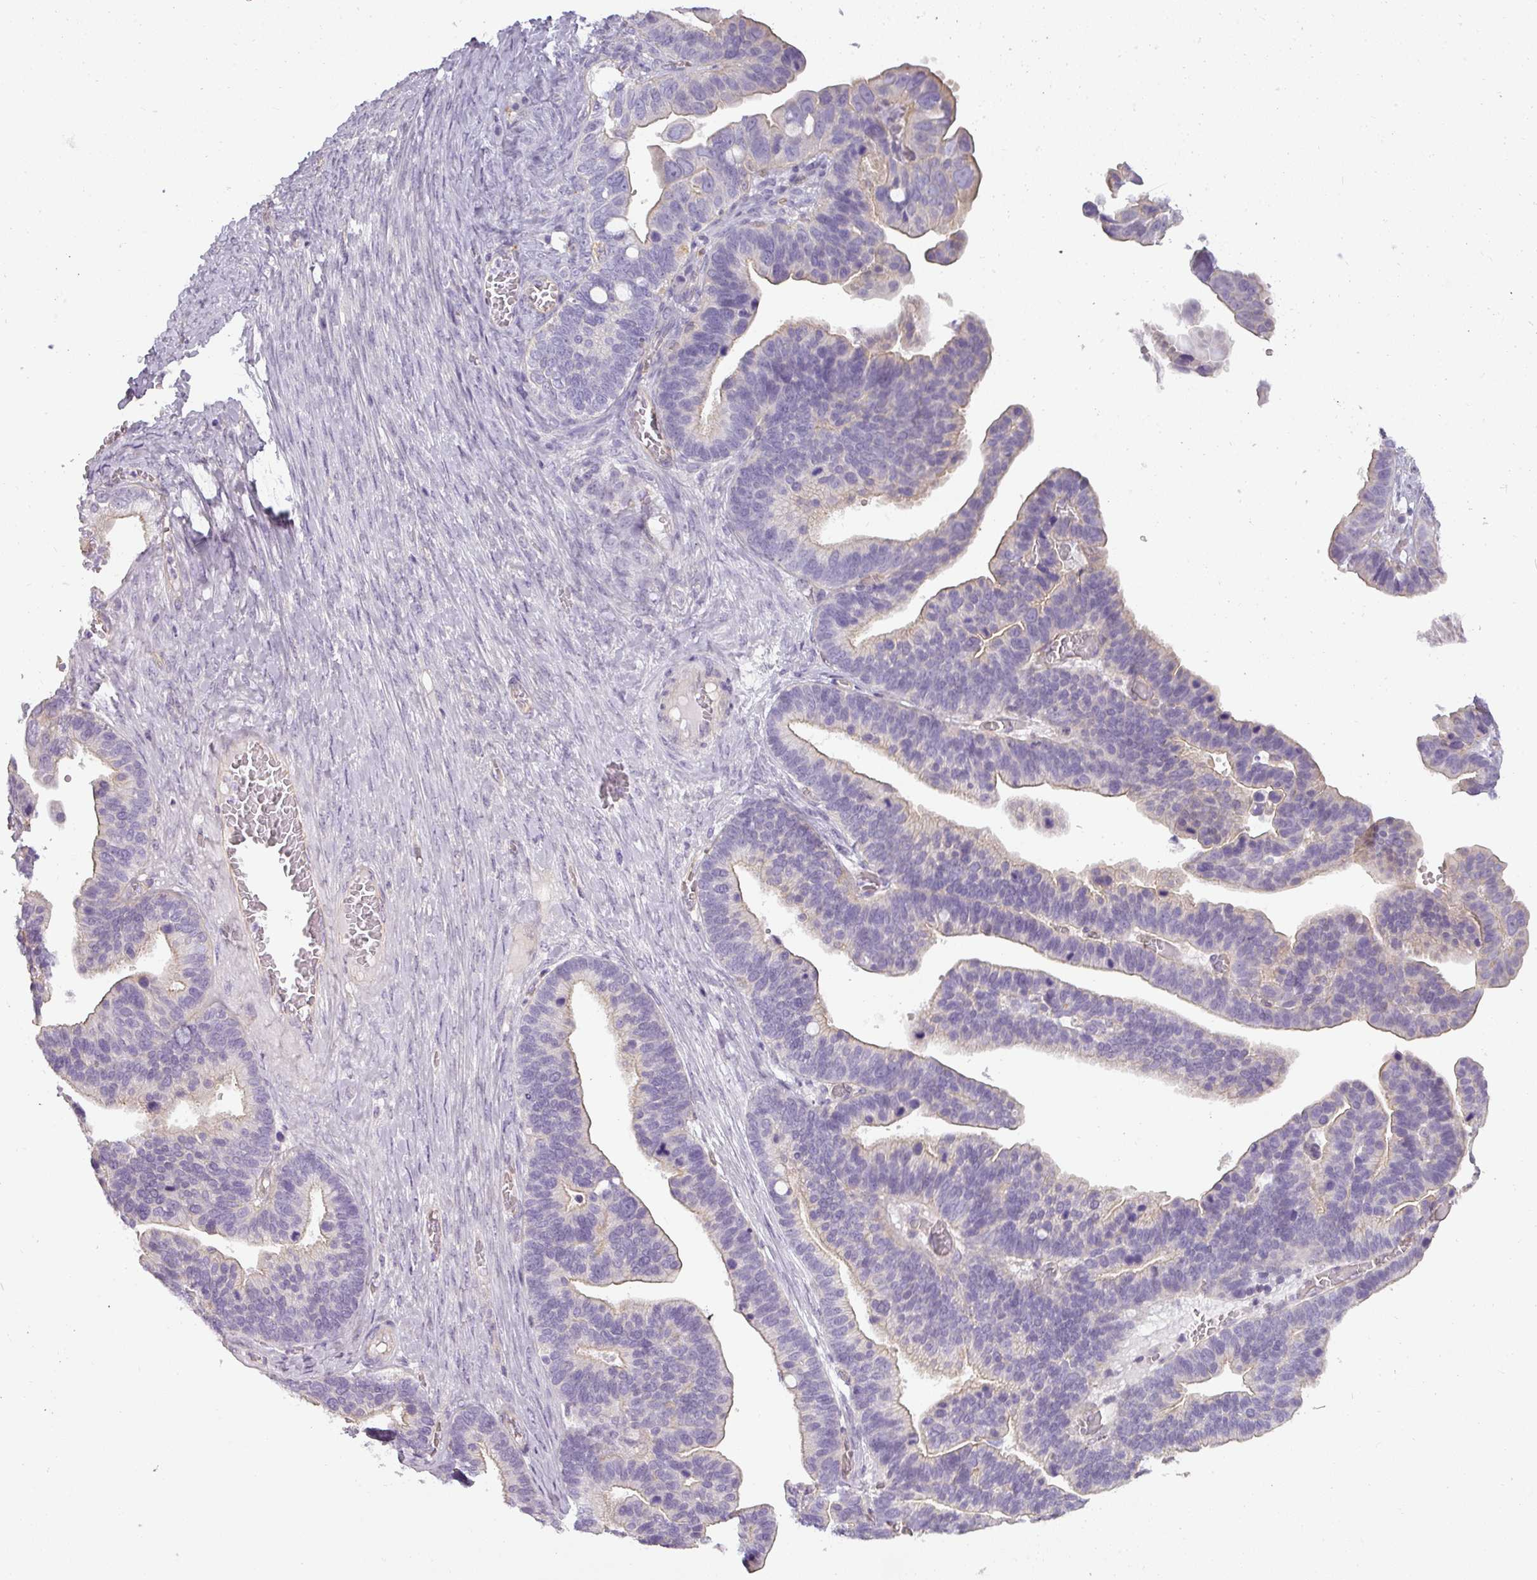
{"staining": {"intensity": "weak", "quantity": "25%-75%", "location": "cytoplasmic/membranous"}, "tissue": "ovarian cancer", "cell_type": "Tumor cells", "image_type": "cancer", "snomed": [{"axis": "morphology", "description": "Cystadenocarcinoma, serous, NOS"}, {"axis": "topography", "description": "Ovary"}], "caption": "Human ovarian serous cystadenocarcinoma stained with a brown dye exhibits weak cytoplasmic/membranous positive expression in about 25%-75% of tumor cells.", "gene": "ASB1", "patient": {"sex": "female", "age": 56}}